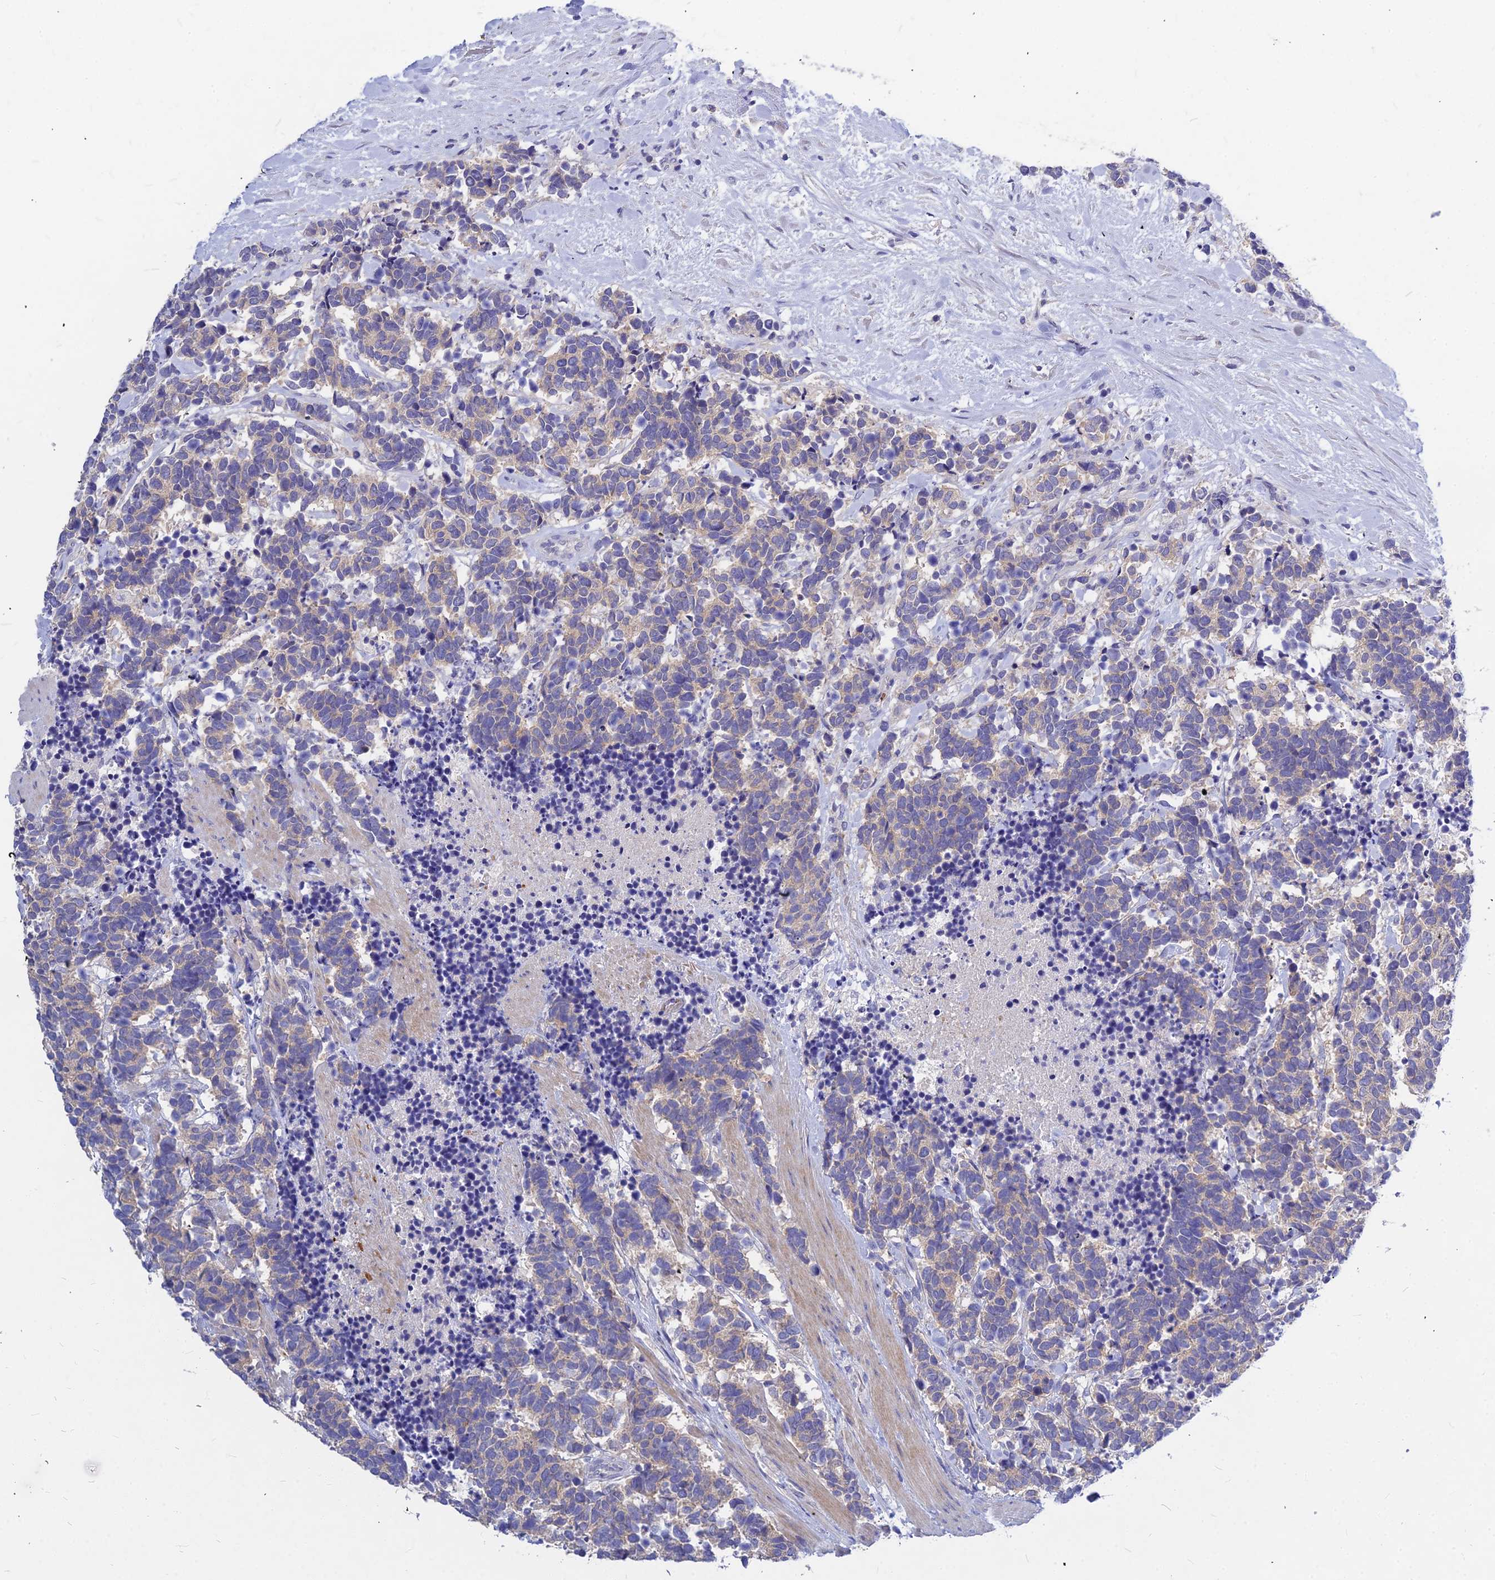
{"staining": {"intensity": "weak", "quantity": "<25%", "location": "cytoplasmic/membranous"}, "tissue": "carcinoid", "cell_type": "Tumor cells", "image_type": "cancer", "snomed": [{"axis": "morphology", "description": "Carcinoma, NOS"}, {"axis": "morphology", "description": "Carcinoid, malignant, NOS"}, {"axis": "topography", "description": "Prostate"}], "caption": "Micrograph shows no protein expression in tumor cells of malignant carcinoid tissue.", "gene": "DMRTA1", "patient": {"sex": "male", "age": 57}}